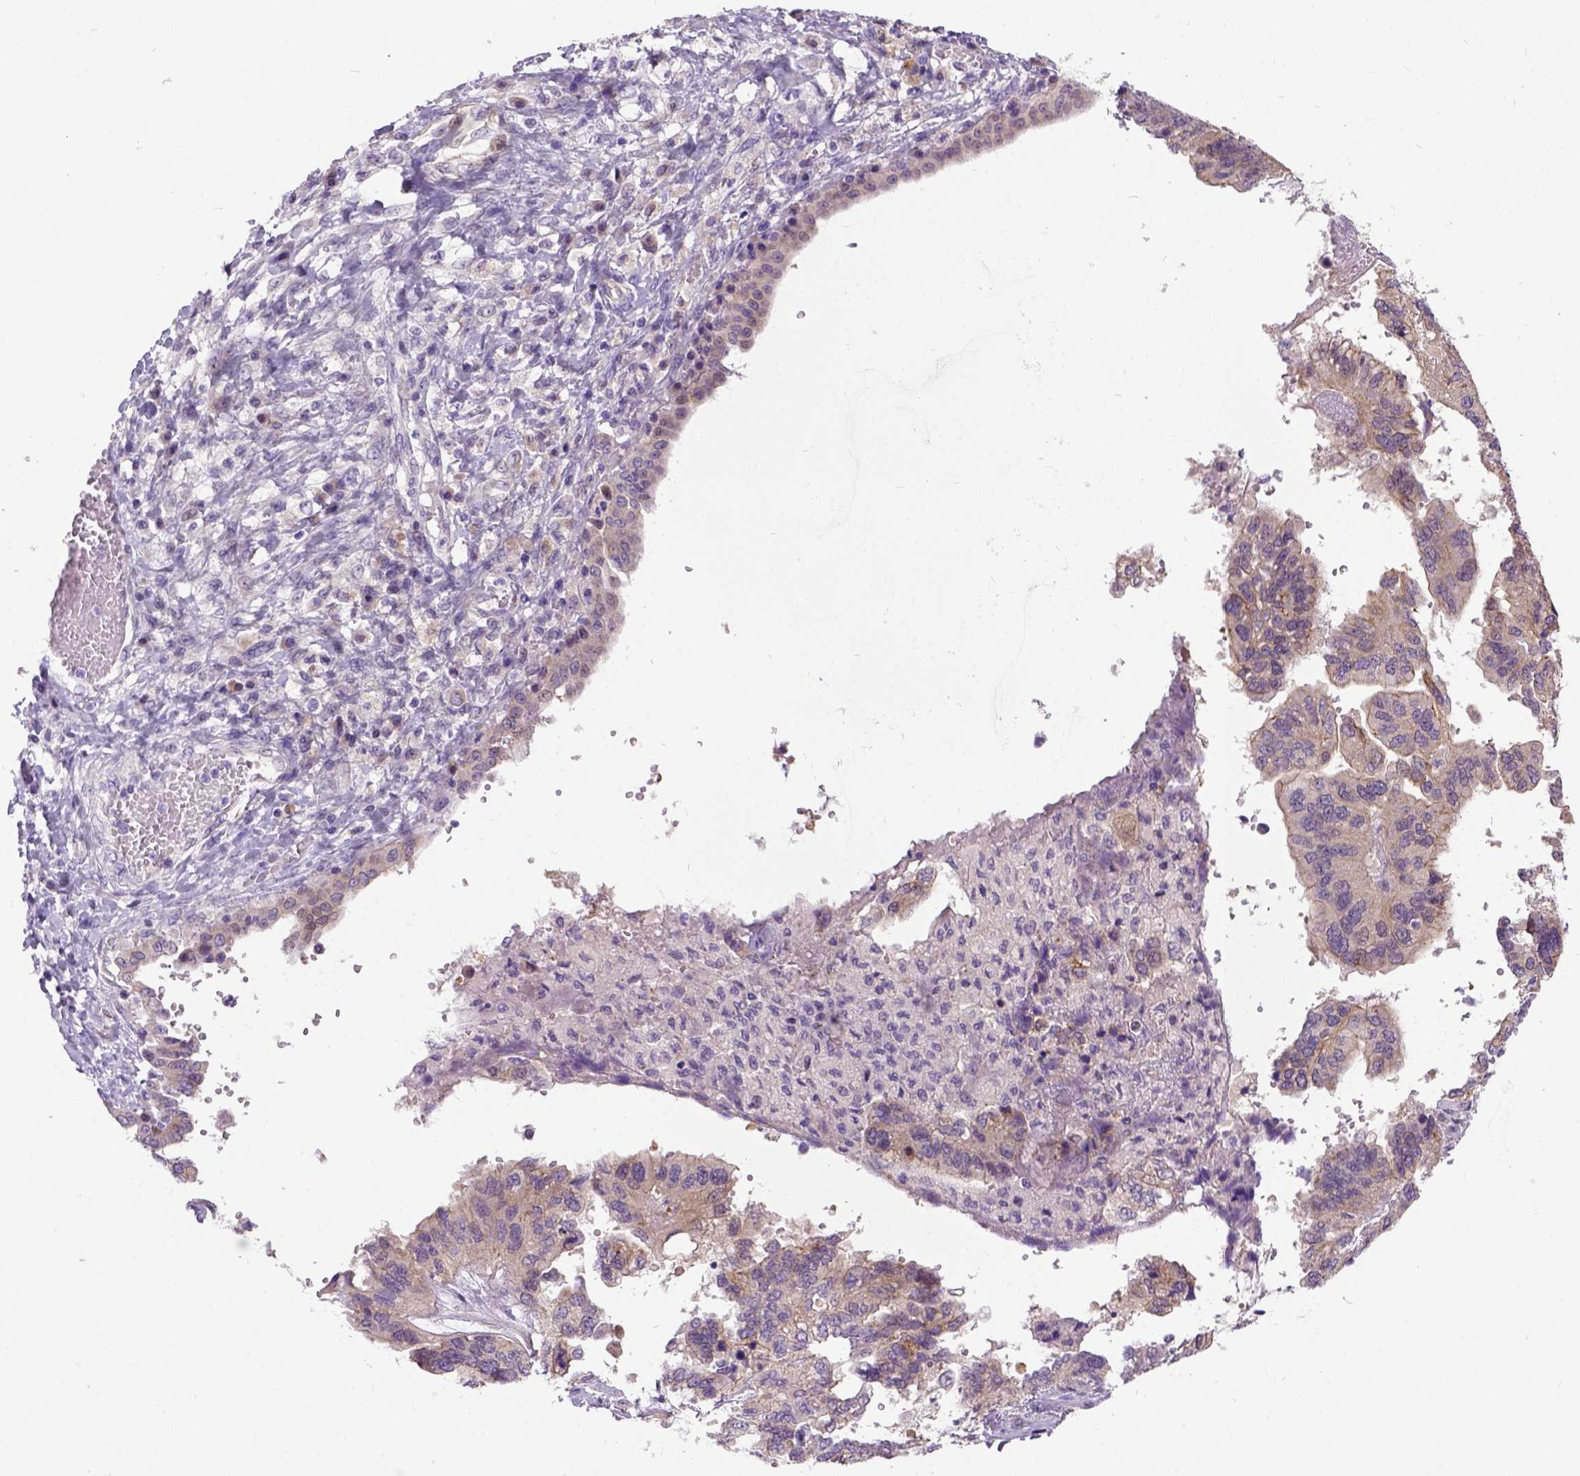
{"staining": {"intensity": "weak", "quantity": ">75%", "location": "cytoplasmic/membranous"}, "tissue": "ovarian cancer", "cell_type": "Tumor cells", "image_type": "cancer", "snomed": [{"axis": "morphology", "description": "Cystadenocarcinoma, serous, NOS"}, {"axis": "topography", "description": "Ovary"}], "caption": "A micrograph showing weak cytoplasmic/membranous expression in about >75% of tumor cells in ovarian cancer, as visualized by brown immunohistochemical staining.", "gene": "NEK5", "patient": {"sex": "female", "age": 79}}